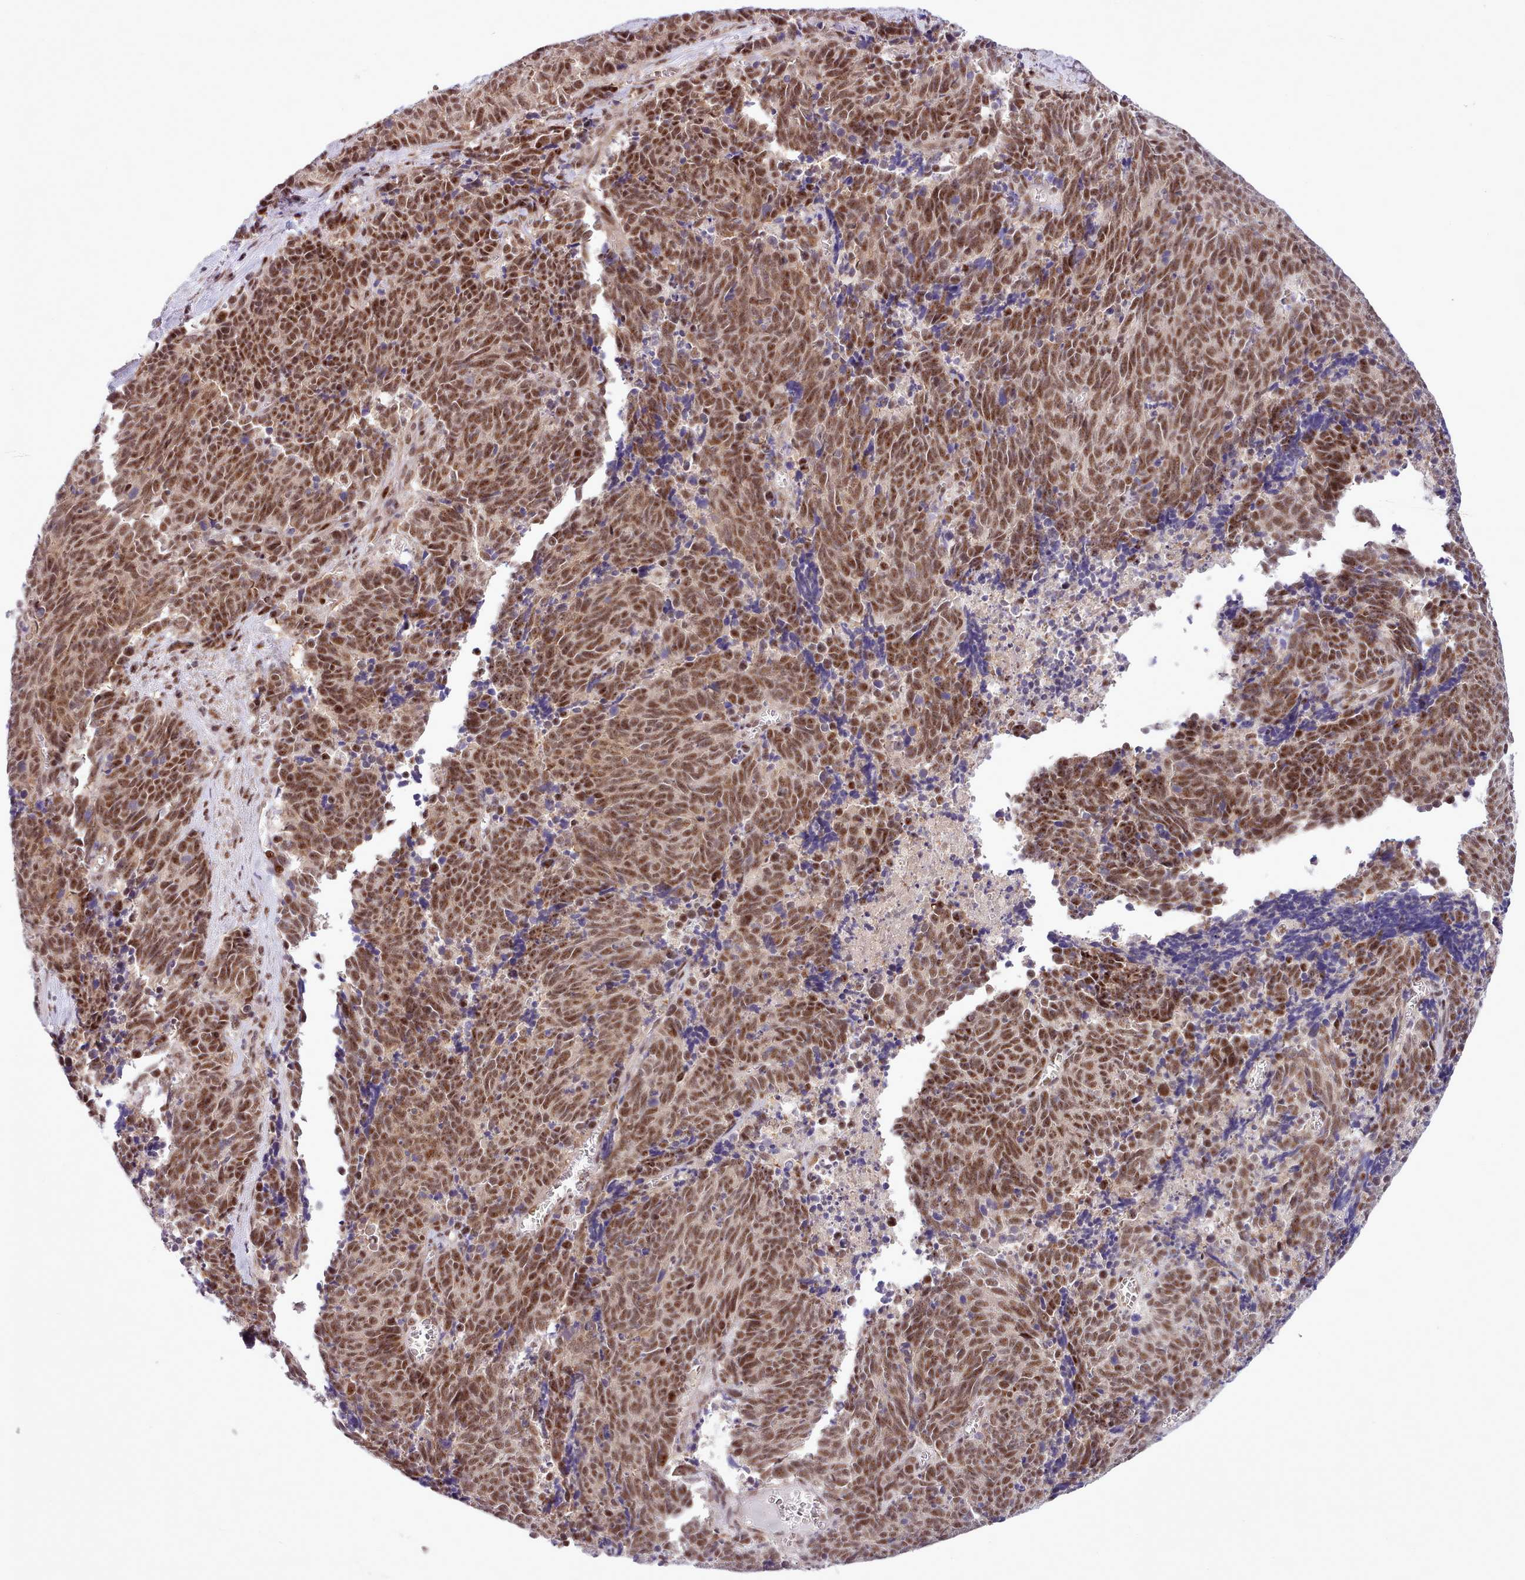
{"staining": {"intensity": "strong", "quantity": ">75%", "location": "nuclear"}, "tissue": "cervical cancer", "cell_type": "Tumor cells", "image_type": "cancer", "snomed": [{"axis": "morphology", "description": "Squamous cell carcinoma, NOS"}, {"axis": "topography", "description": "Cervix"}], "caption": "Squamous cell carcinoma (cervical) stained with DAB immunohistochemistry (IHC) shows high levels of strong nuclear staining in about >75% of tumor cells. (Stains: DAB in brown, nuclei in blue, Microscopy: brightfield microscopy at high magnification).", "gene": "HOXB7", "patient": {"sex": "female", "age": 29}}